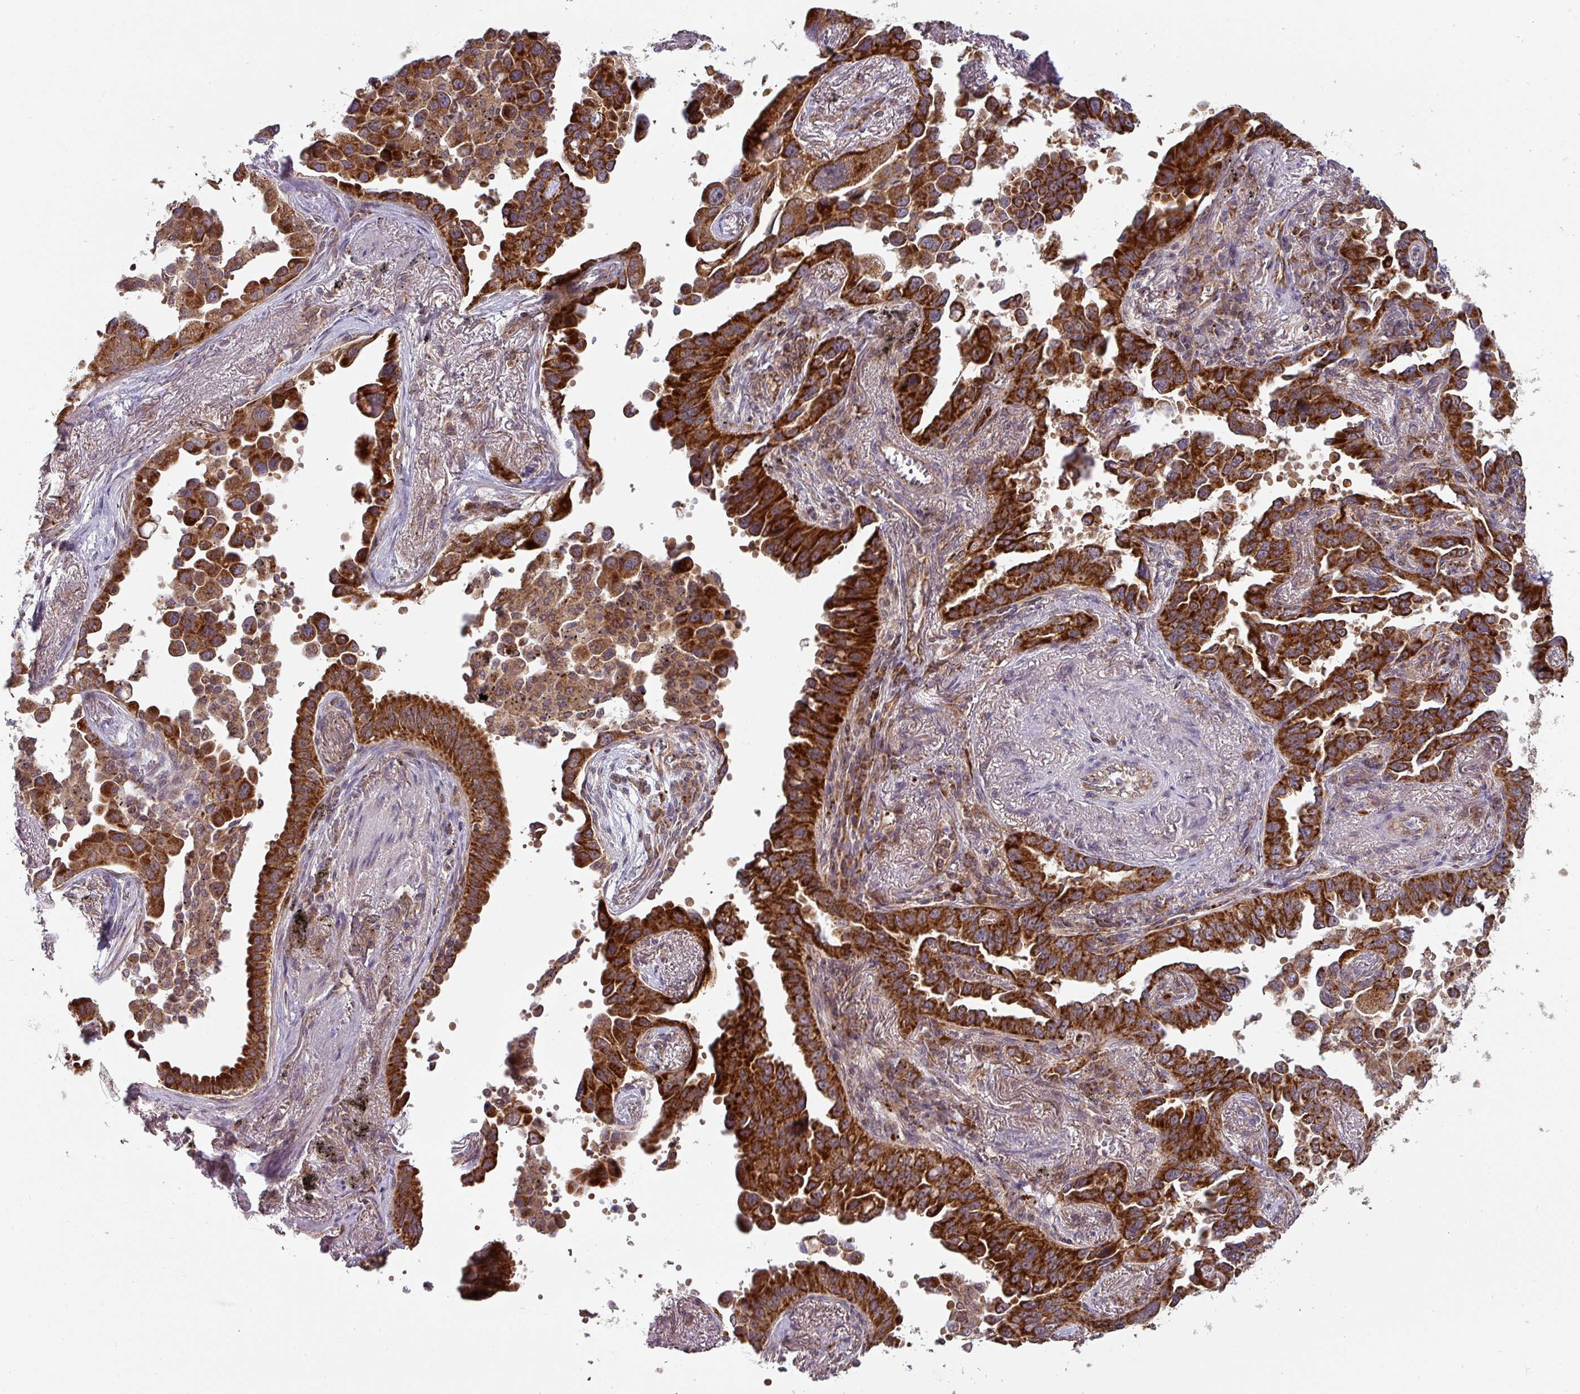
{"staining": {"intensity": "strong", "quantity": ">75%", "location": "cytoplasmic/membranous"}, "tissue": "lung cancer", "cell_type": "Tumor cells", "image_type": "cancer", "snomed": [{"axis": "morphology", "description": "Adenocarcinoma, NOS"}, {"axis": "topography", "description": "Lung"}], "caption": "A micrograph of human lung cancer stained for a protein displays strong cytoplasmic/membranous brown staining in tumor cells.", "gene": "MRPS16", "patient": {"sex": "male", "age": 67}}